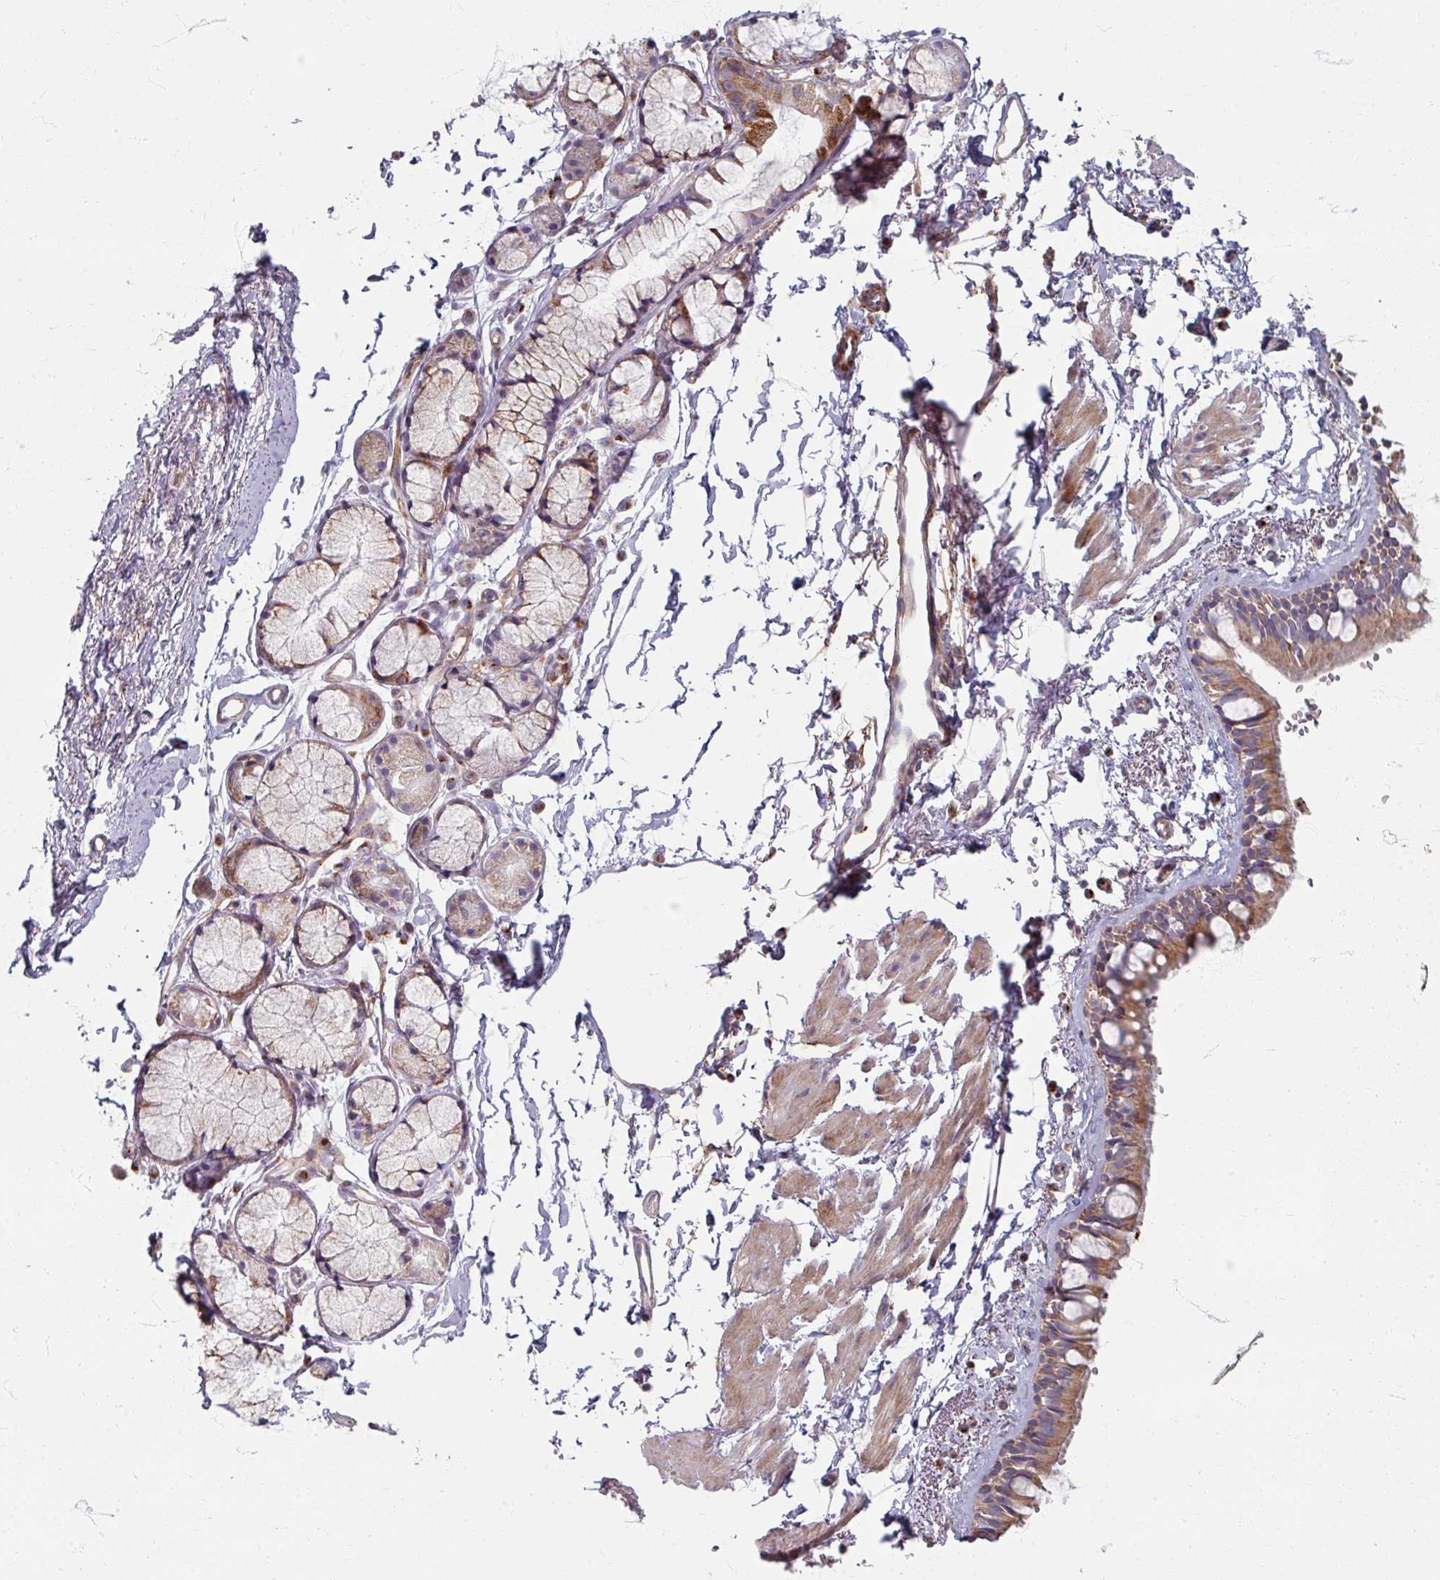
{"staining": {"intensity": "moderate", "quantity": "25%-75%", "location": "cytoplasmic/membranous"}, "tissue": "bronchus", "cell_type": "Respiratory epithelial cells", "image_type": "normal", "snomed": [{"axis": "morphology", "description": "Normal tissue, NOS"}, {"axis": "topography", "description": "Cartilage tissue"}, {"axis": "topography", "description": "Bronchus"}, {"axis": "topography", "description": "Peripheral nerve tissue"}], "caption": "Protein analysis of normal bronchus exhibits moderate cytoplasmic/membranous positivity in approximately 25%-75% of respiratory epithelial cells.", "gene": "GABARAPL1", "patient": {"sex": "female", "age": 59}}